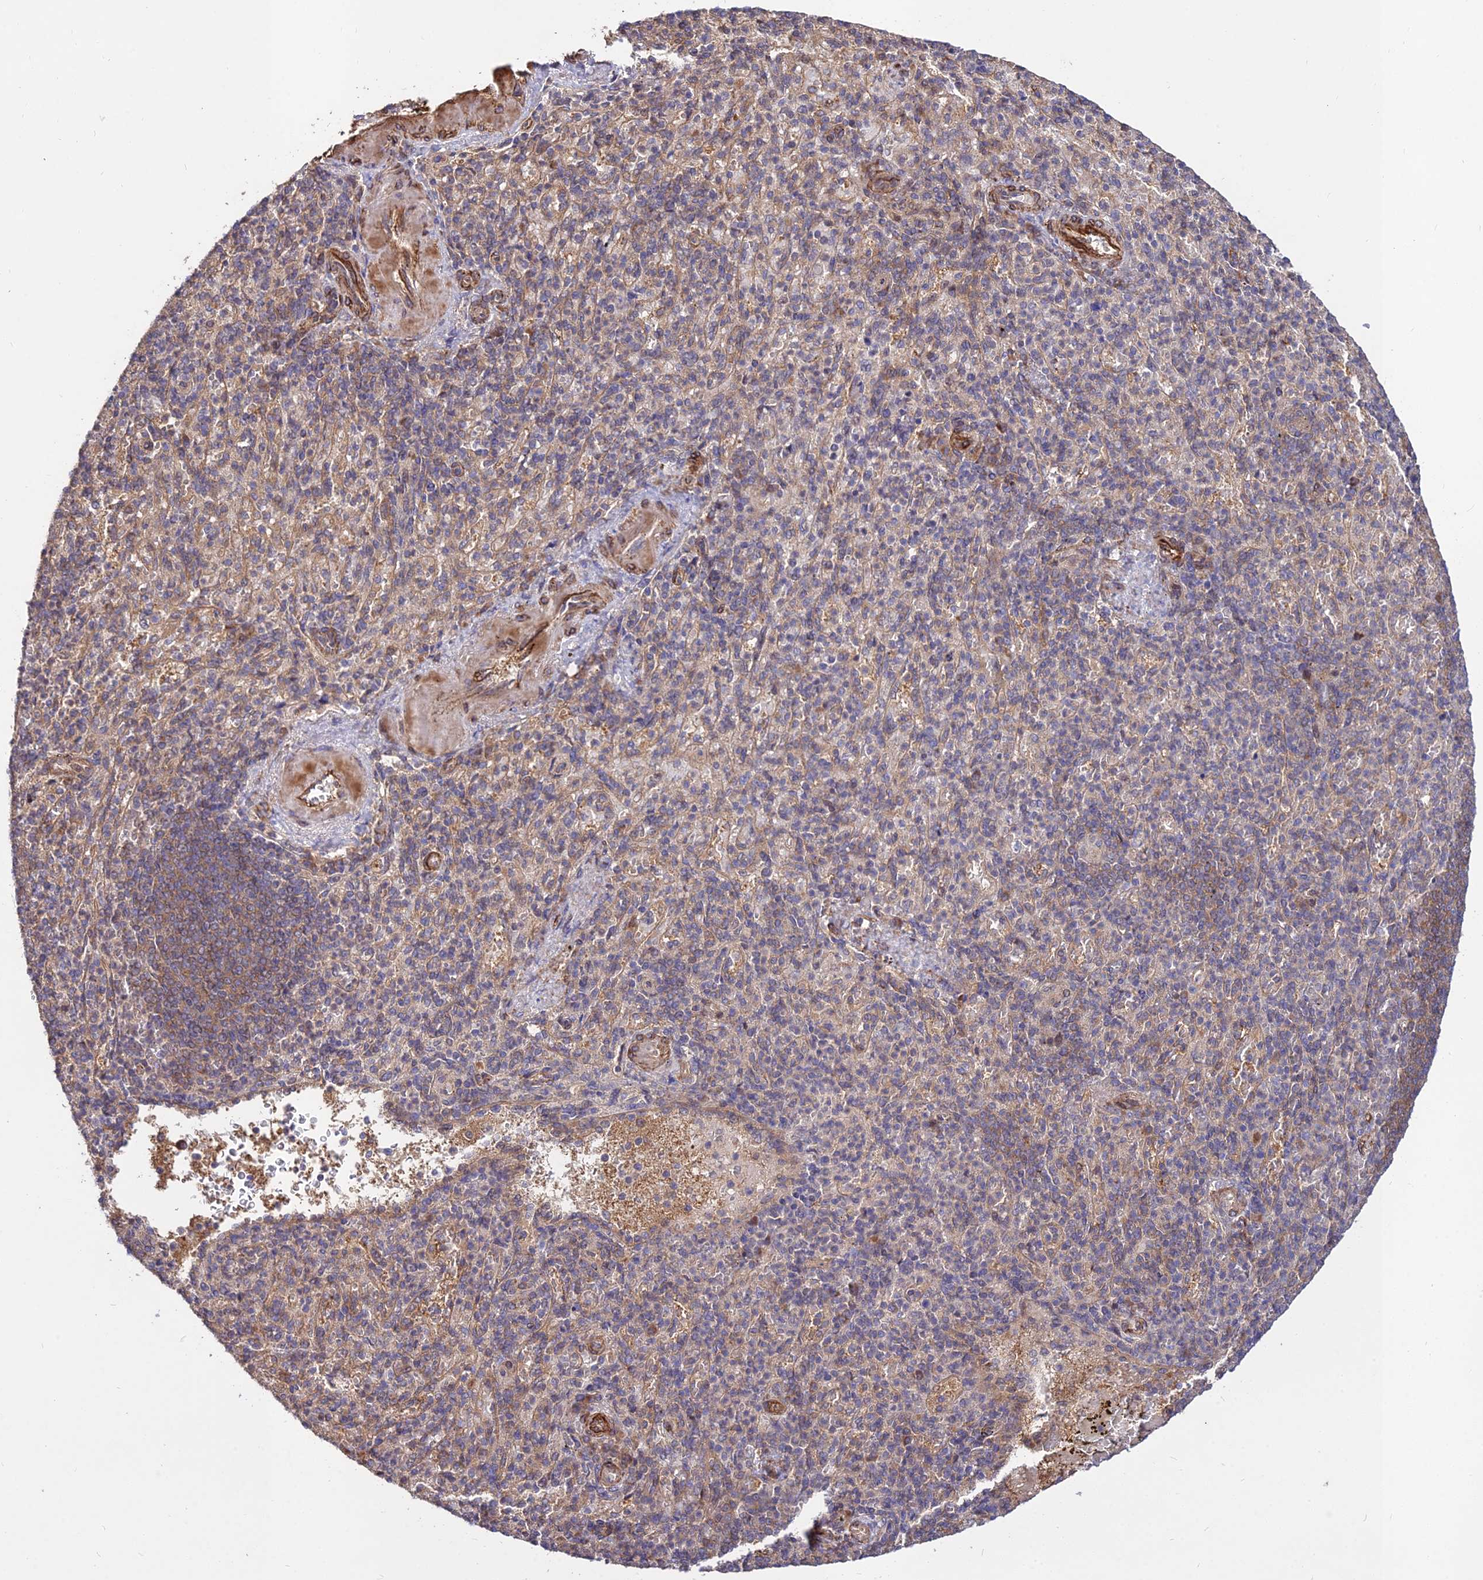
{"staining": {"intensity": "moderate", "quantity": "<25%", "location": "cytoplasmic/membranous"}, "tissue": "spleen", "cell_type": "Cells in red pulp", "image_type": "normal", "snomed": [{"axis": "morphology", "description": "Normal tissue, NOS"}, {"axis": "topography", "description": "Spleen"}], "caption": "This is an image of IHC staining of benign spleen, which shows moderate expression in the cytoplasmic/membranous of cells in red pulp.", "gene": "GRTP1", "patient": {"sex": "female", "age": 74}}